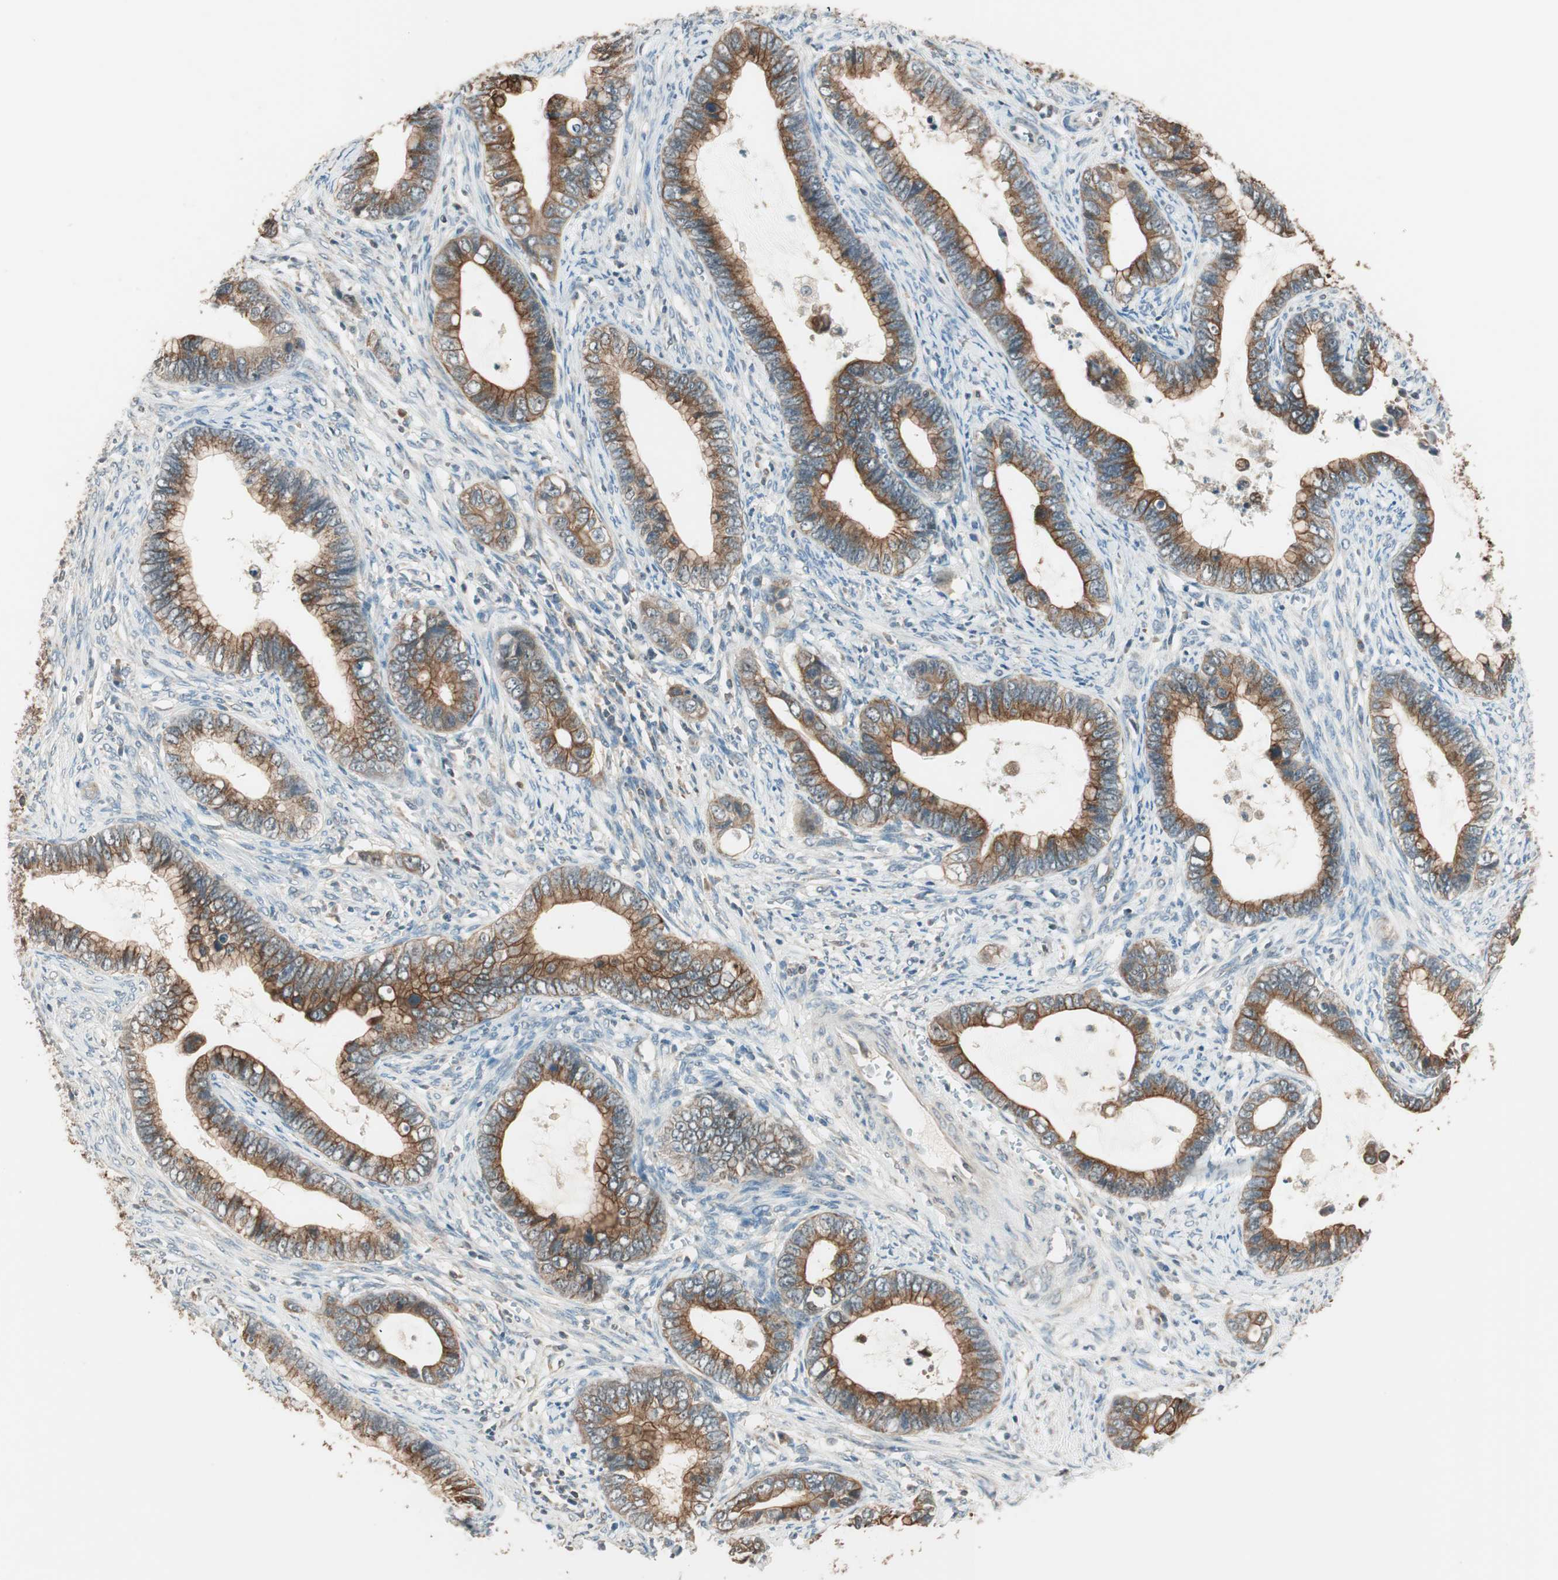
{"staining": {"intensity": "moderate", "quantity": ">75%", "location": "cytoplasmic/membranous"}, "tissue": "cervical cancer", "cell_type": "Tumor cells", "image_type": "cancer", "snomed": [{"axis": "morphology", "description": "Adenocarcinoma, NOS"}, {"axis": "topography", "description": "Cervix"}], "caption": "Cervical cancer (adenocarcinoma) was stained to show a protein in brown. There is medium levels of moderate cytoplasmic/membranous expression in approximately >75% of tumor cells.", "gene": "TRIM21", "patient": {"sex": "female", "age": 44}}